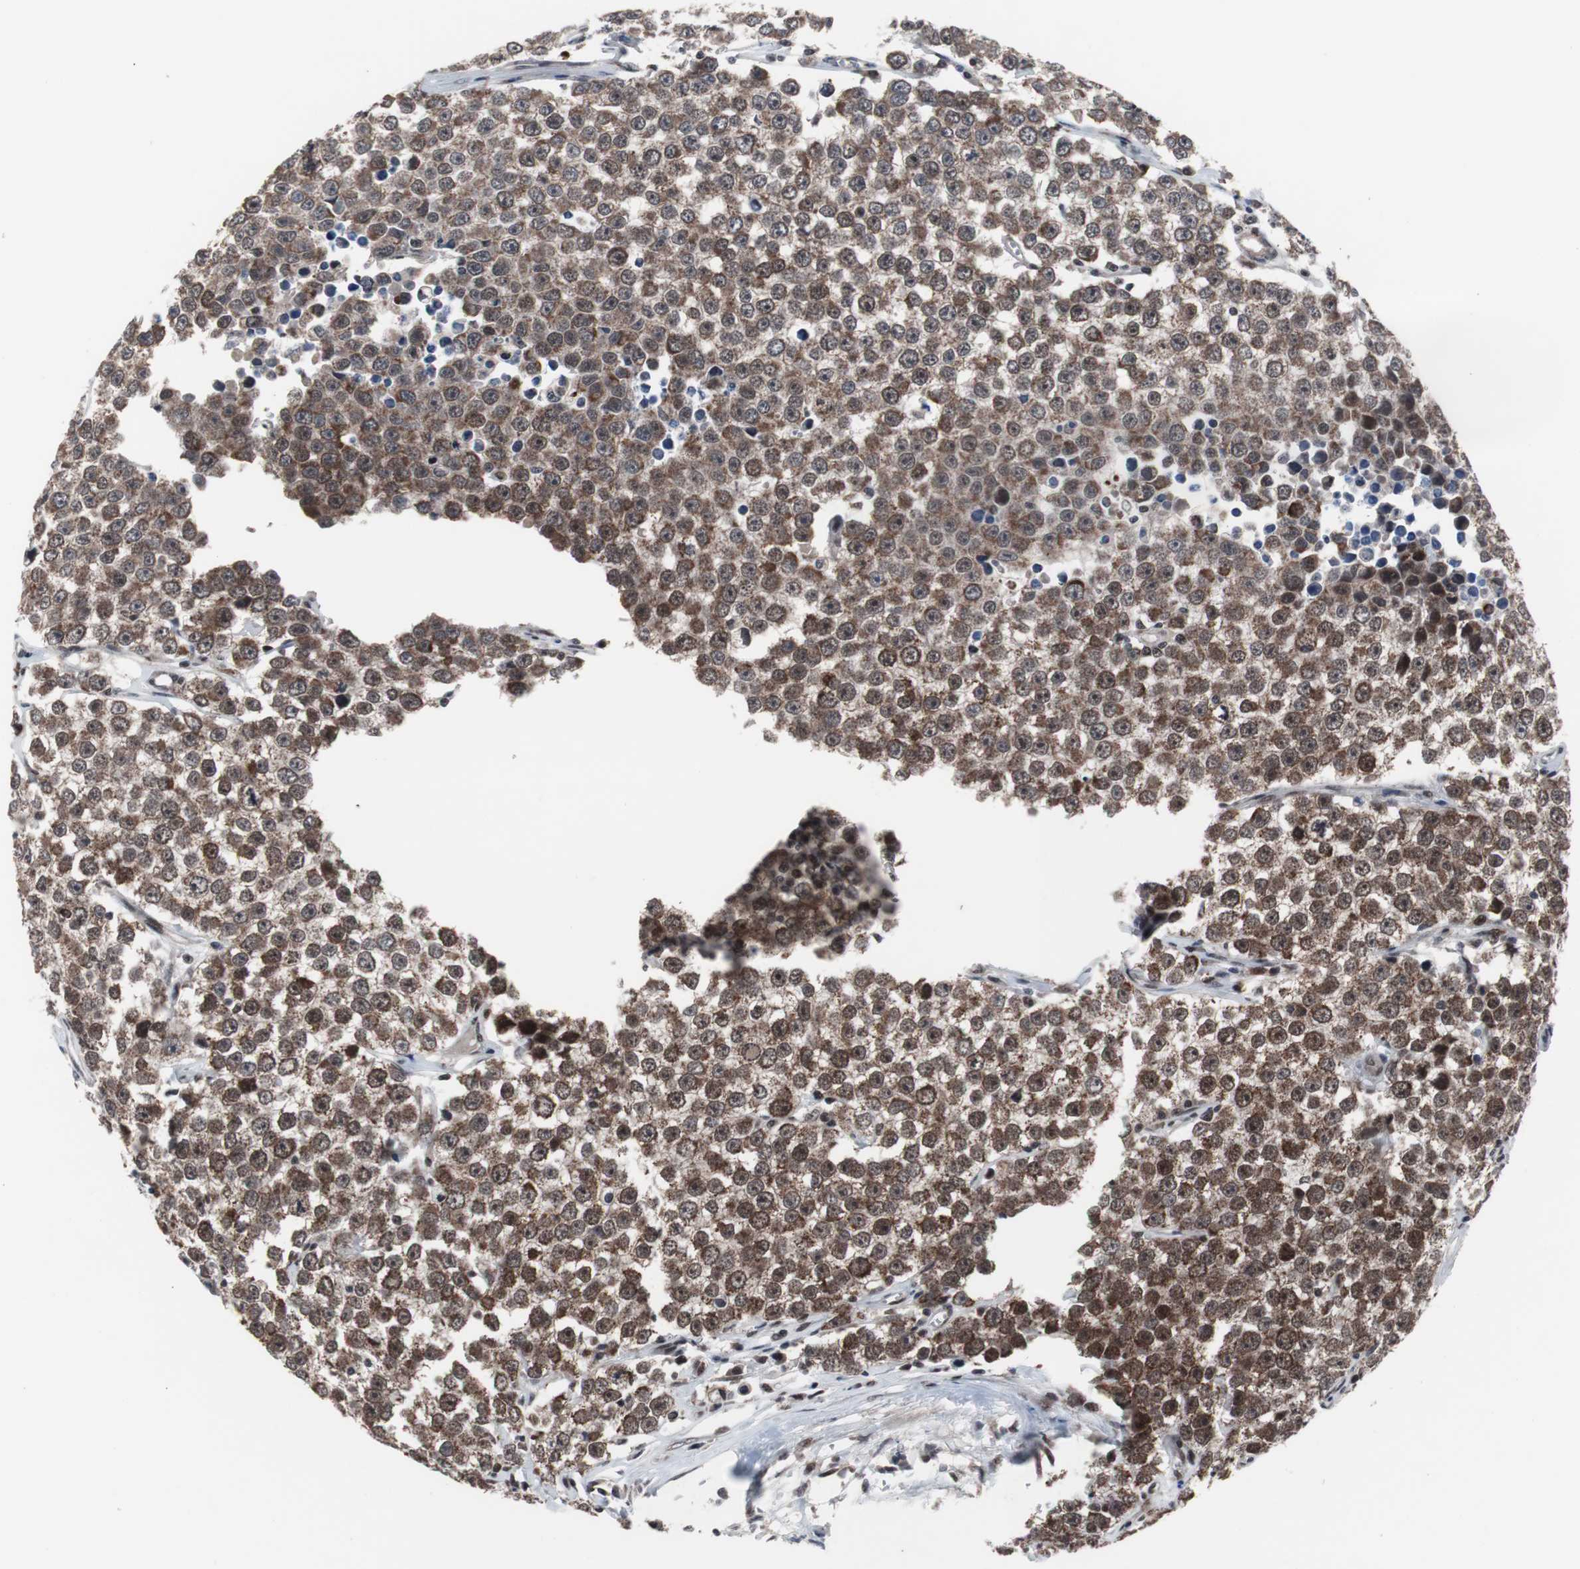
{"staining": {"intensity": "moderate", "quantity": ">75%", "location": "cytoplasmic/membranous,nuclear"}, "tissue": "testis cancer", "cell_type": "Tumor cells", "image_type": "cancer", "snomed": [{"axis": "morphology", "description": "Seminoma, NOS"}, {"axis": "morphology", "description": "Carcinoma, Embryonal, NOS"}, {"axis": "topography", "description": "Testis"}], "caption": "Testis cancer stained with a protein marker demonstrates moderate staining in tumor cells.", "gene": "GTF2F2", "patient": {"sex": "male", "age": 52}}